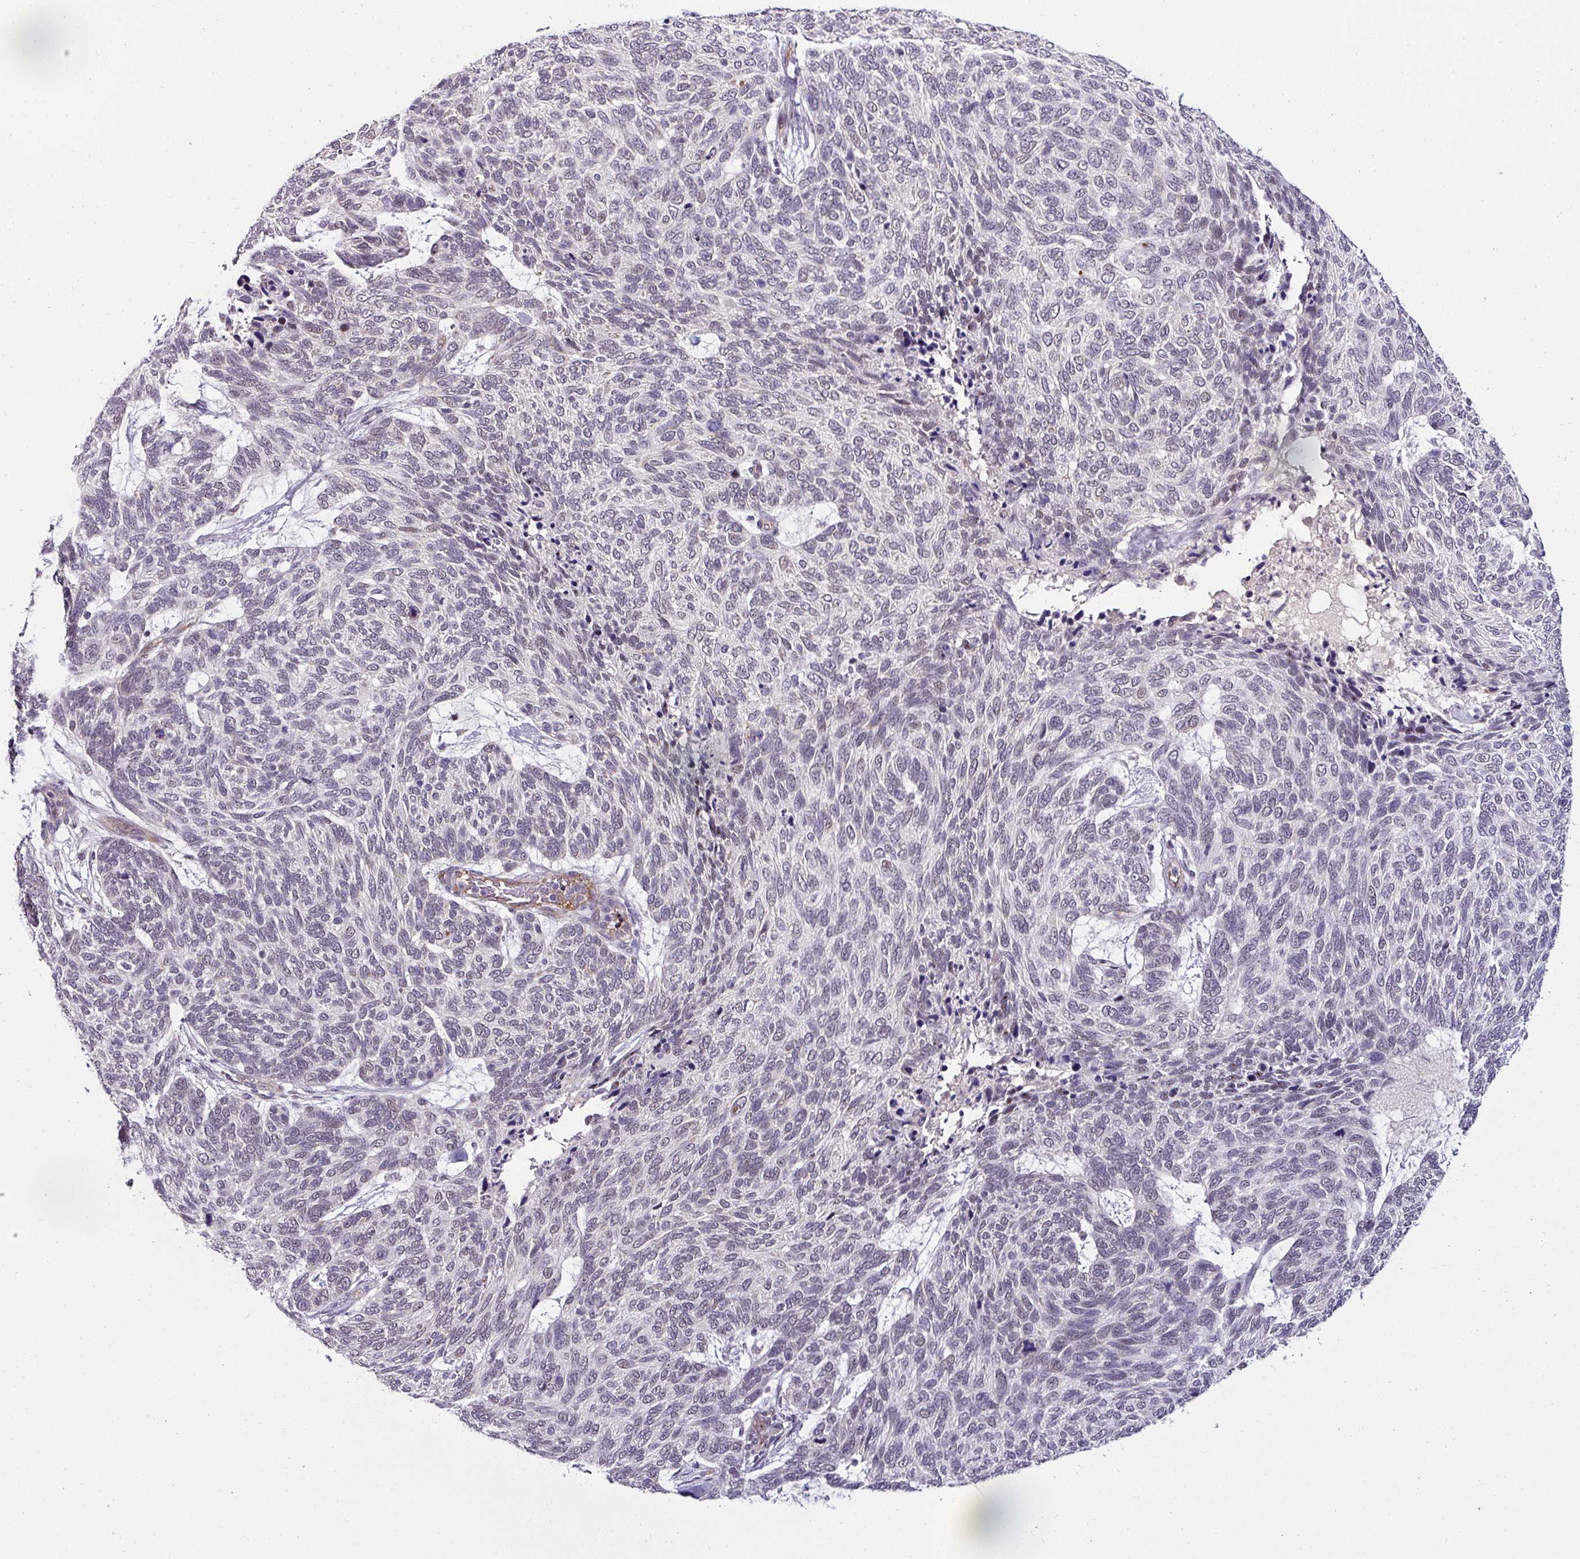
{"staining": {"intensity": "negative", "quantity": "none", "location": "none"}, "tissue": "skin cancer", "cell_type": "Tumor cells", "image_type": "cancer", "snomed": [{"axis": "morphology", "description": "Basal cell carcinoma"}, {"axis": "topography", "description": "Skin"}], "caption": "Basal cell carcinoma (skin) stained for a protein using immunohistochemistry shows no staining tumor cells.", "gene": "NAPSA", "patient": {"sex": "female", "age": 65}}